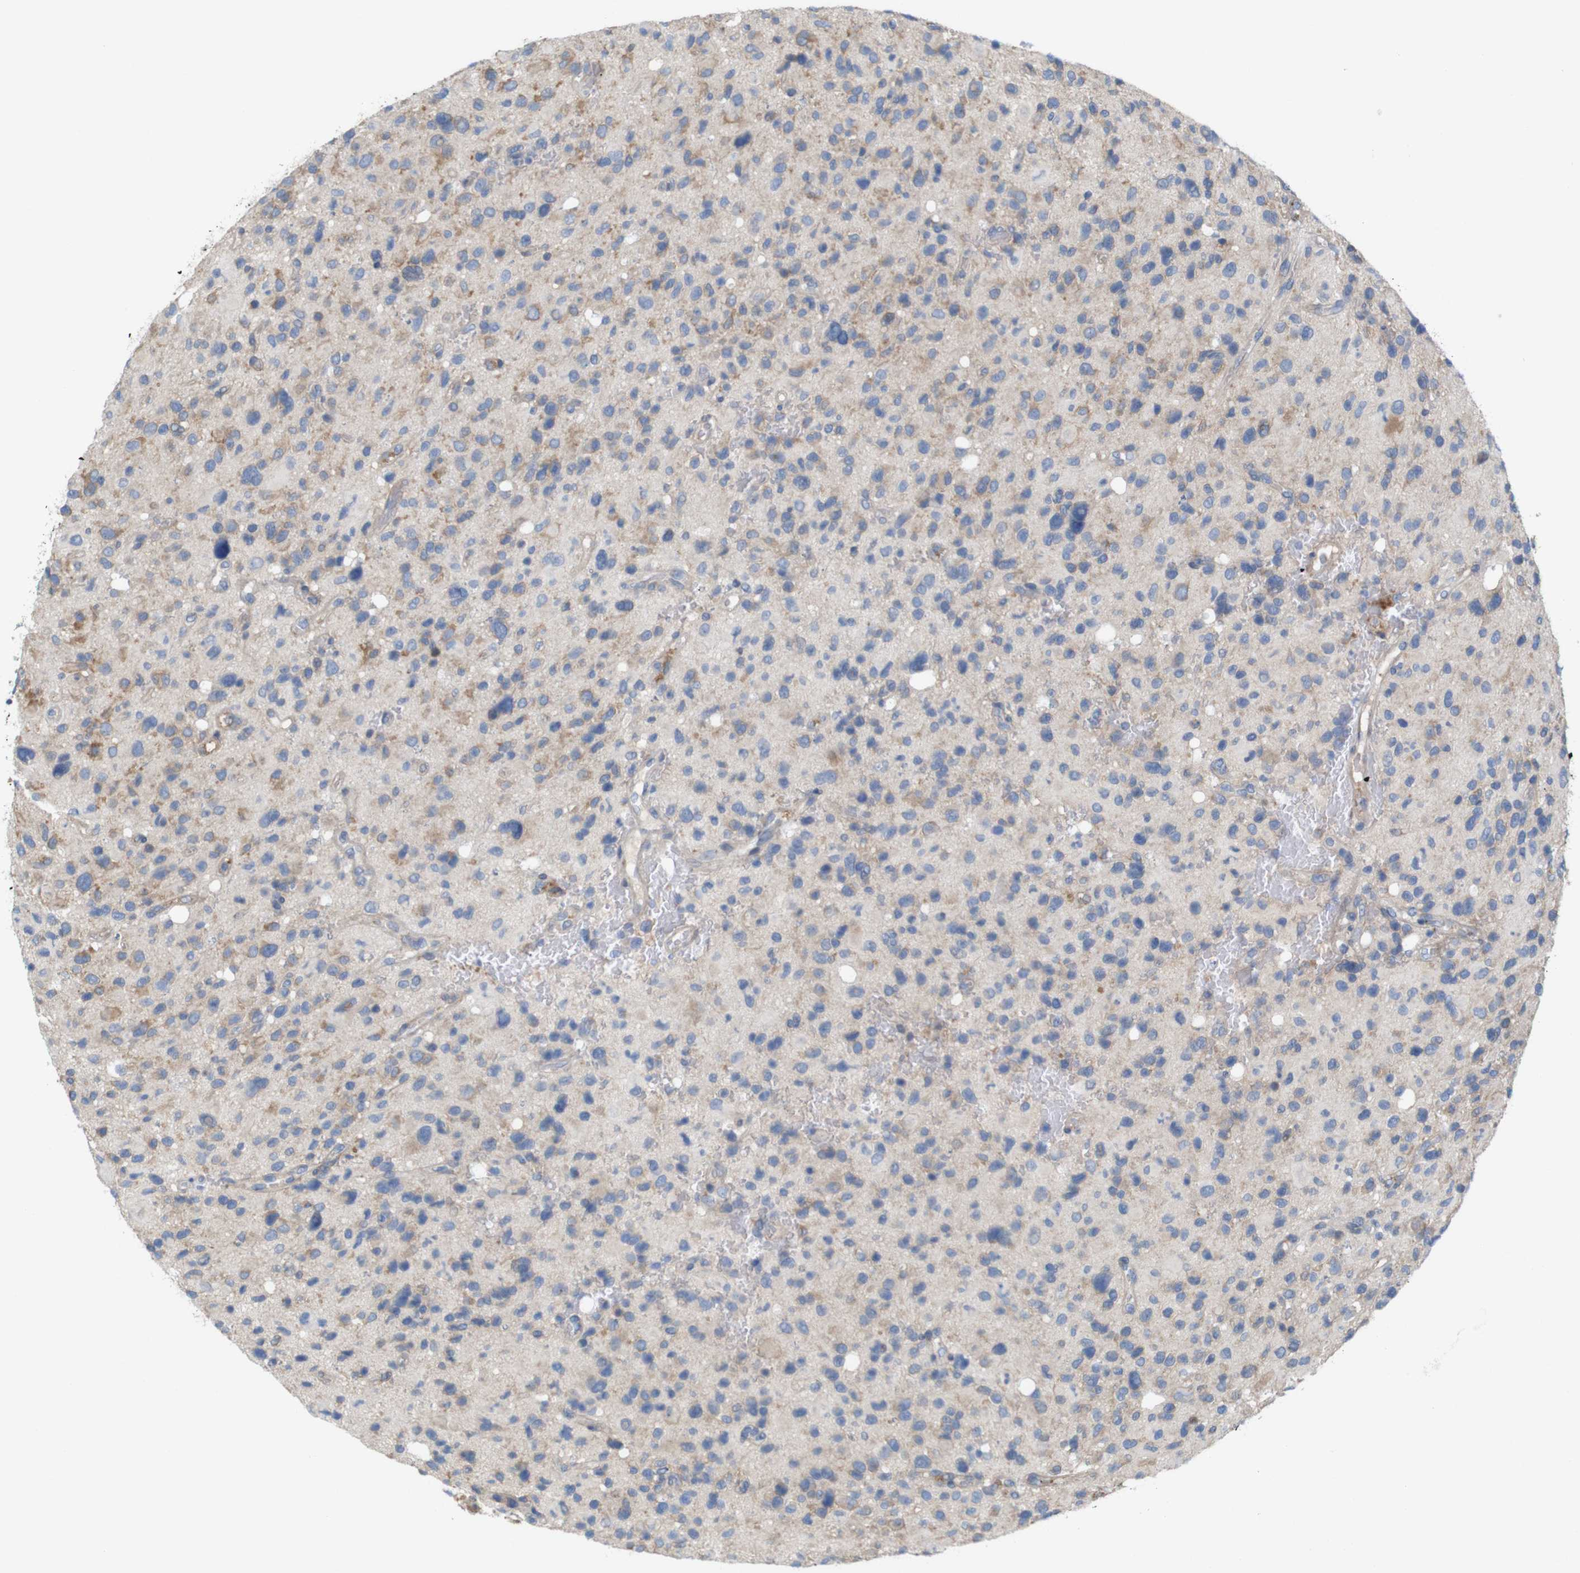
{"staining": {"intensity": "weak", "quantity": "25%-75%", "location": "cytoplasmic/membranous"}, "tissue": "glioma", "cell_type": "Tumor cells", "image_type": "cancer", "snomed": [{"axis": "morphology", "description": "Glioma, malignant, High grade"}, {"axis": "topography", "description": "Brain"}], "caption": "Immunohistochemistry (IHC) (DAB (3,3'-diaminobenzidine)) staining of malignant glioma (high-grade) reveals weak cytoplasmic/membranous protein positivity in about 25%-75% of tumor cells.", "gene": "MYEOV", "patient": {"sex": "male", "age": 48}}